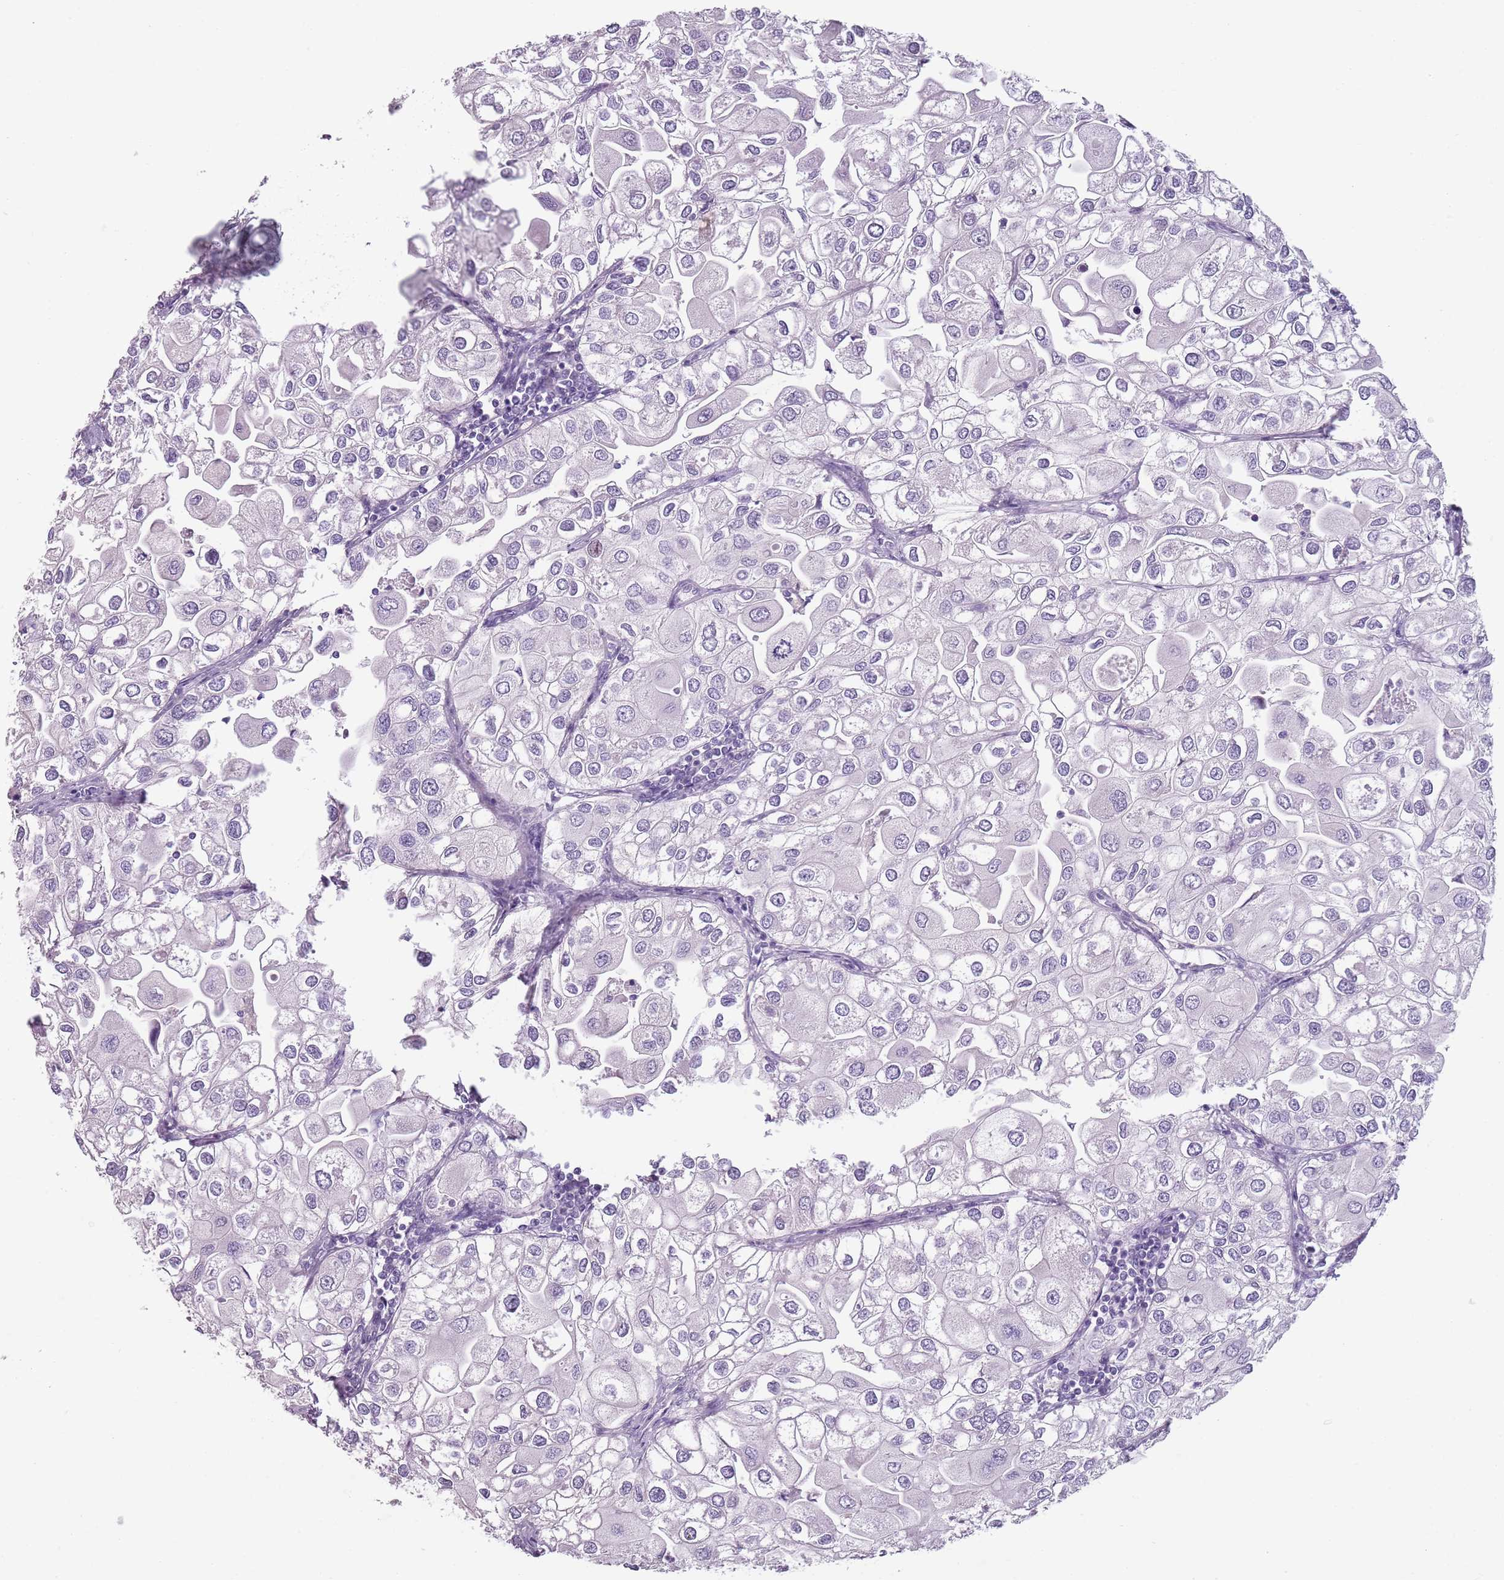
{"staining": {"intensity": "negative", "quantity": "none", "location": "none"}, "tissue": "urothelial cancer", "cell_type": "Tumor cells", "image_type": "cancer", "snomed": [{"axis": "morphology", "description": "Urothelial carcinoma, High grade"}, {"axis": "topography", "description": "Urinary bladder"}], "caption": "Tumor cells show no significant positivity in urothelial cancer.", "gene": "PIEZO1", "patient": {"sex": "male", "age": 64}}